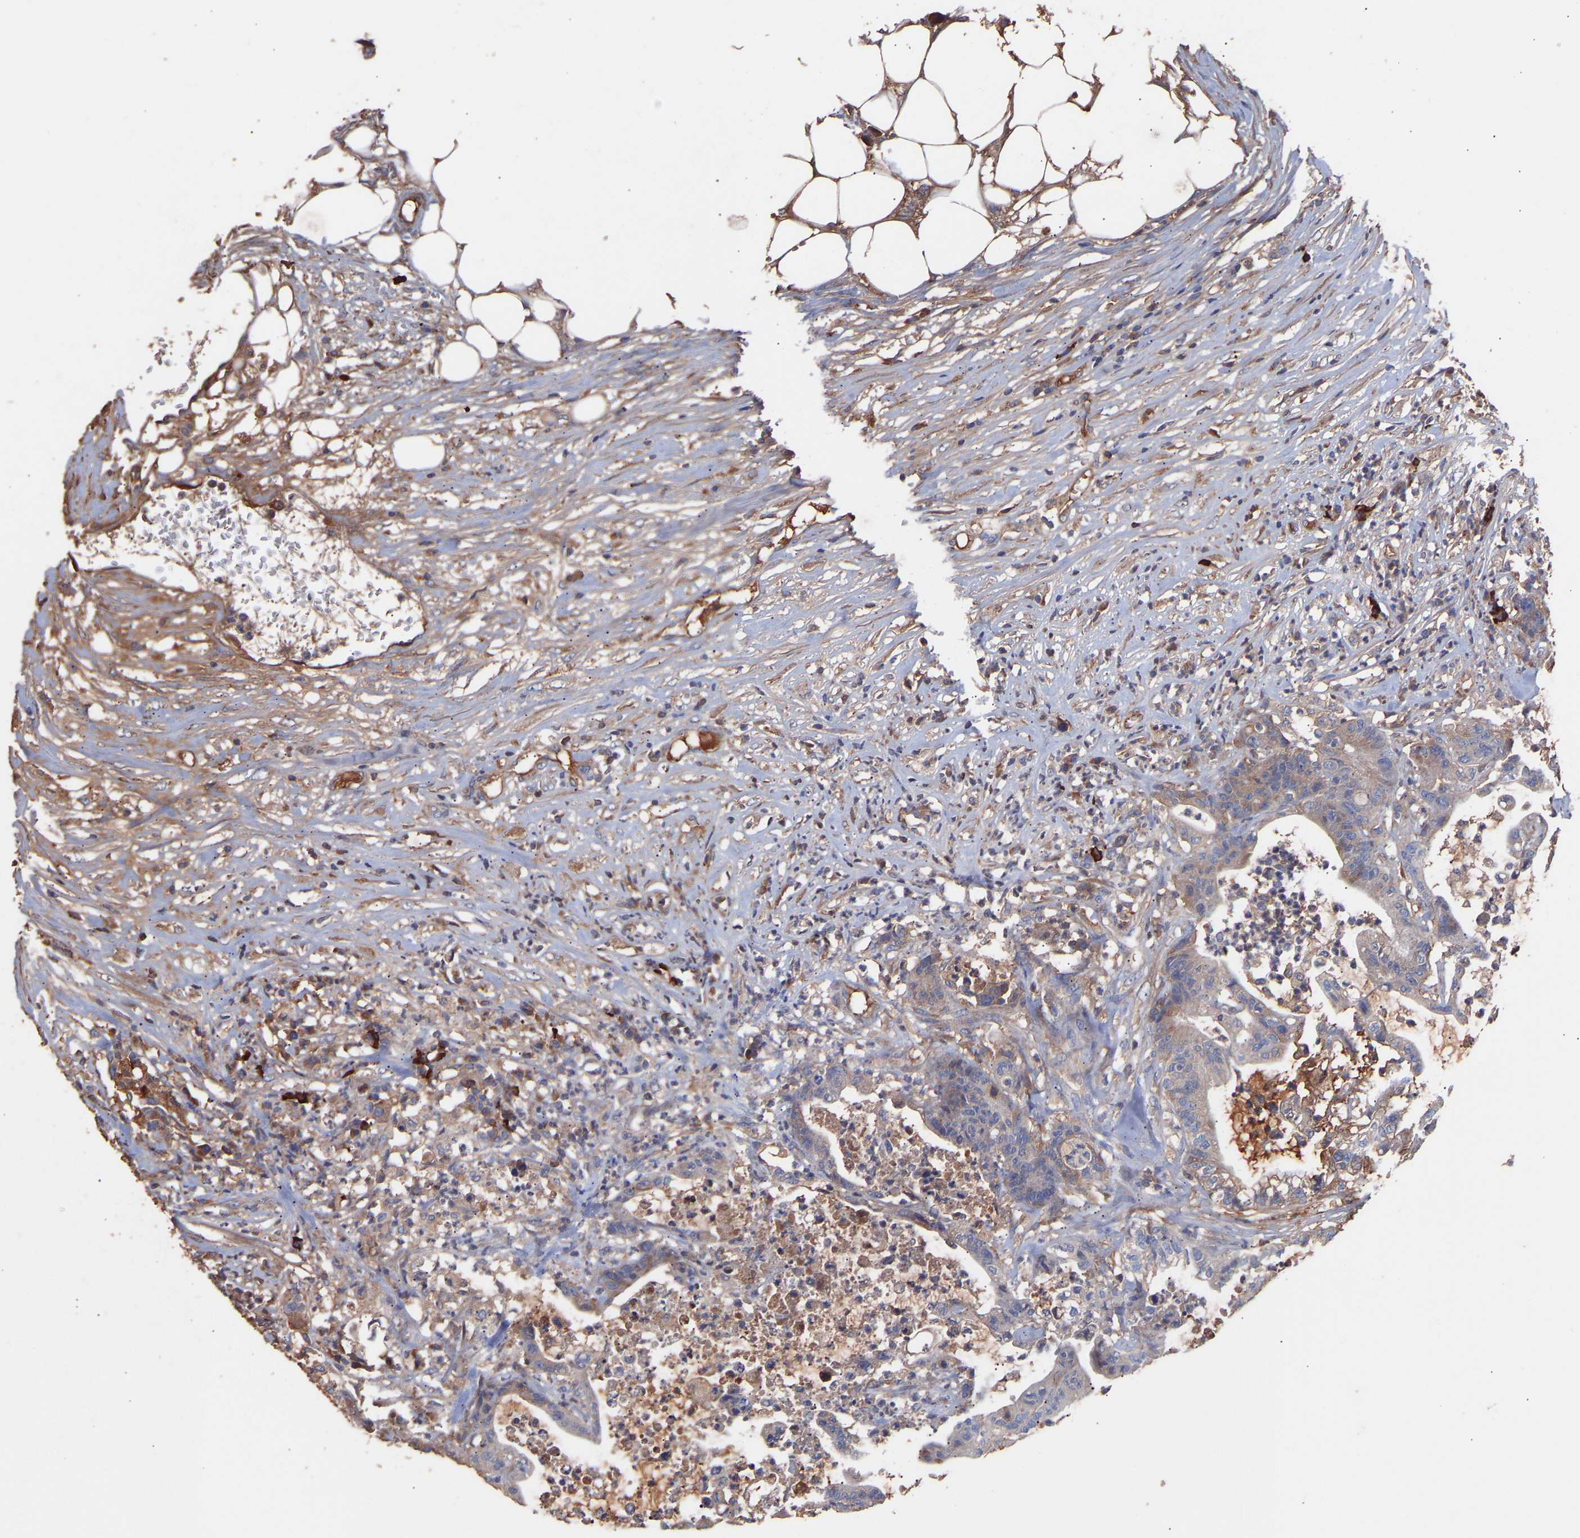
{"staining": {"intensity": "weak", "quantity": "25%-75%", "location": "cytoplasmic/membranous"}, "tissue": "colorectal cancer", "cell_type": "Tumor cells", "image_type": "cancer", "snomed": [{"axis": "morphology", "description": "Adenocarcinoma, NOS"}, {"axis": "topography", "description": "Colon"}], "caption": "This image reveals colorectal cancer stained with immunohistochemistry to label a protein in brown. The cytoplasmic/membranous of tumor cells show weak positivity for the protein. Nuclei are counter-stained blue.", "gene": "TMEM268", "patient": {"sex": "female", "age": 84}}